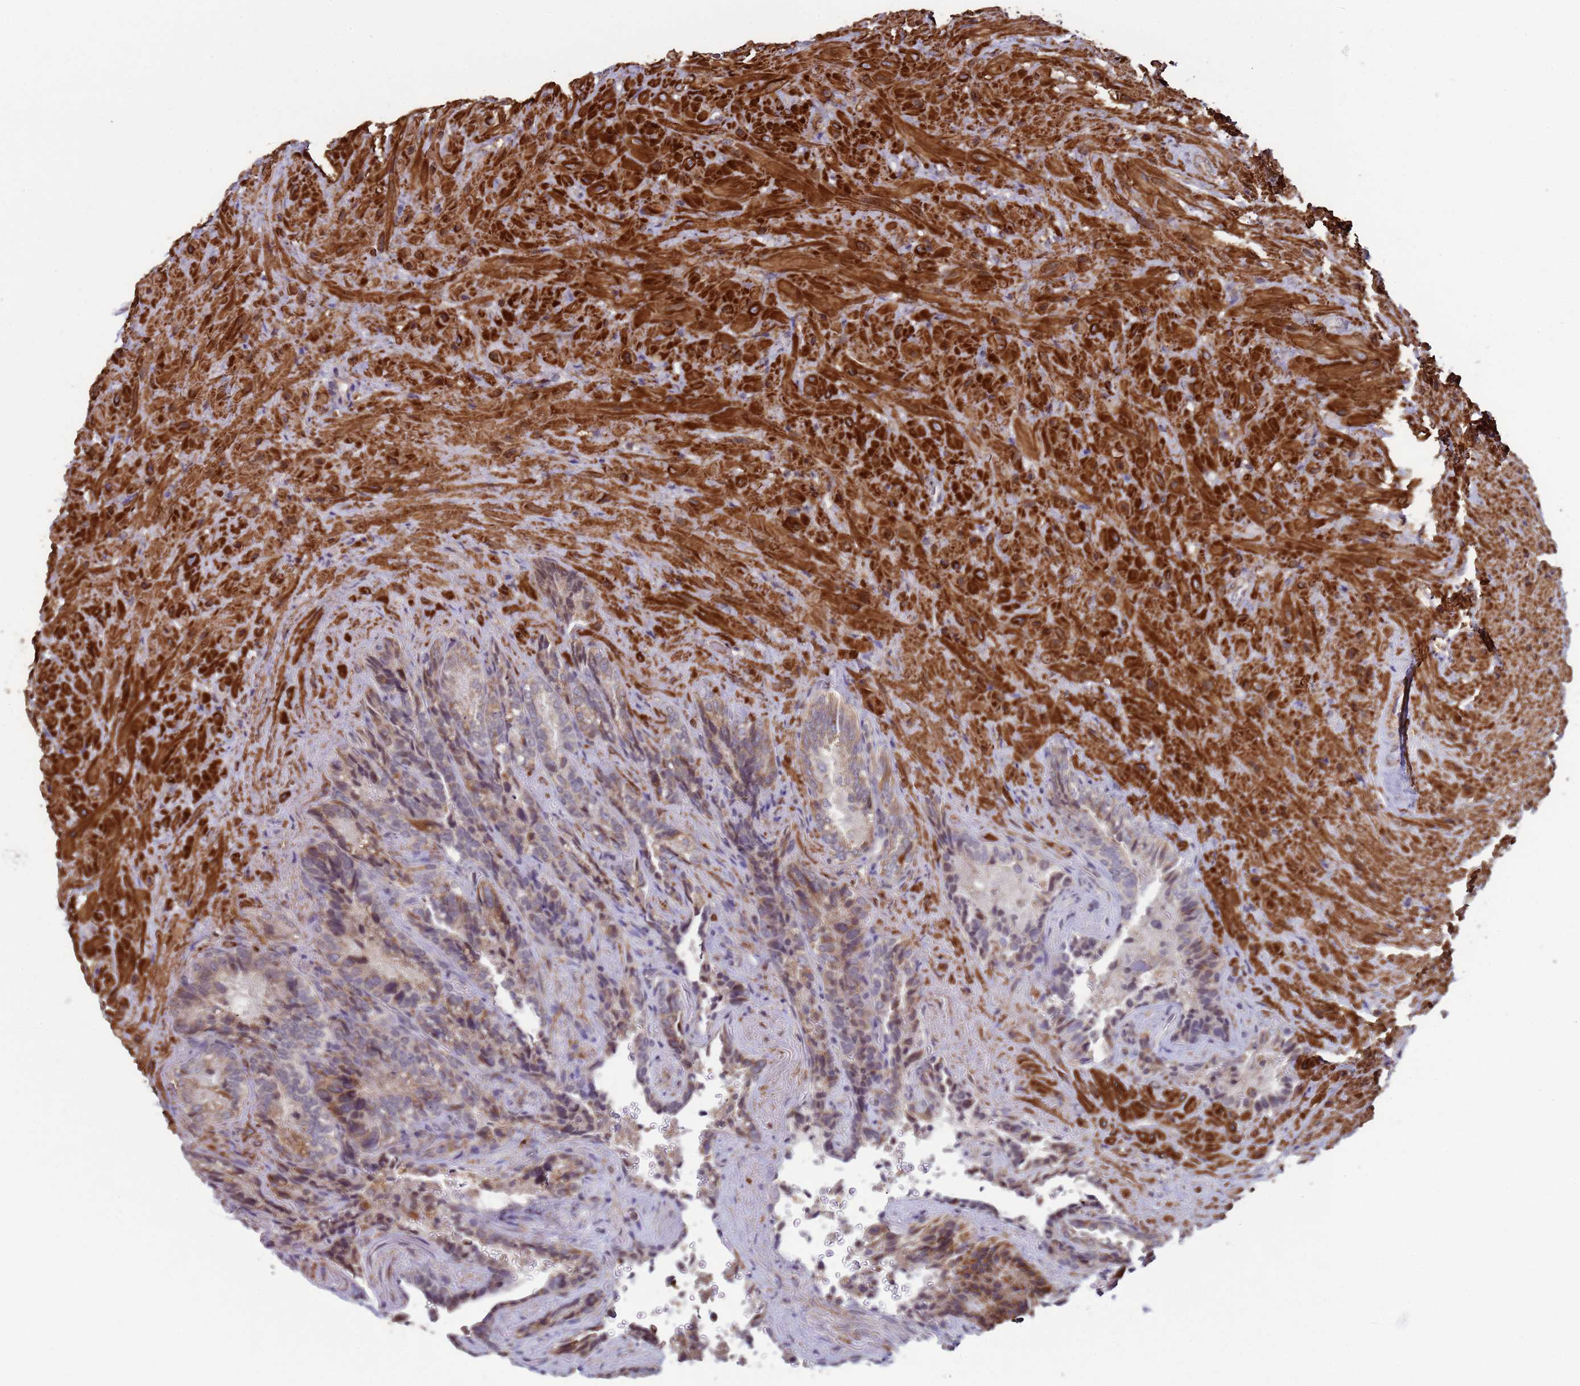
{"staining": {"intensity": "moderate", "quantity": "<25%", "location": "cytoplasmic/membranous"}, "tissue": "seminal vesicle", "cell_type": "Glandular cells", "image_type": "normal", "snomed": [{"axis": "morphology", "description": "Normal tissue, NOS"}, {"axis": "topography", "description": "Seminal veicle"}], "caption": "Seminal vesicle stained for a protein (brown) exhibits moderate cytoplasmic/membranous positive expression in approximately <25% of glandular cells.", "gene": "SNAPC4", "patient": {"sex": "male", "age": 62}}